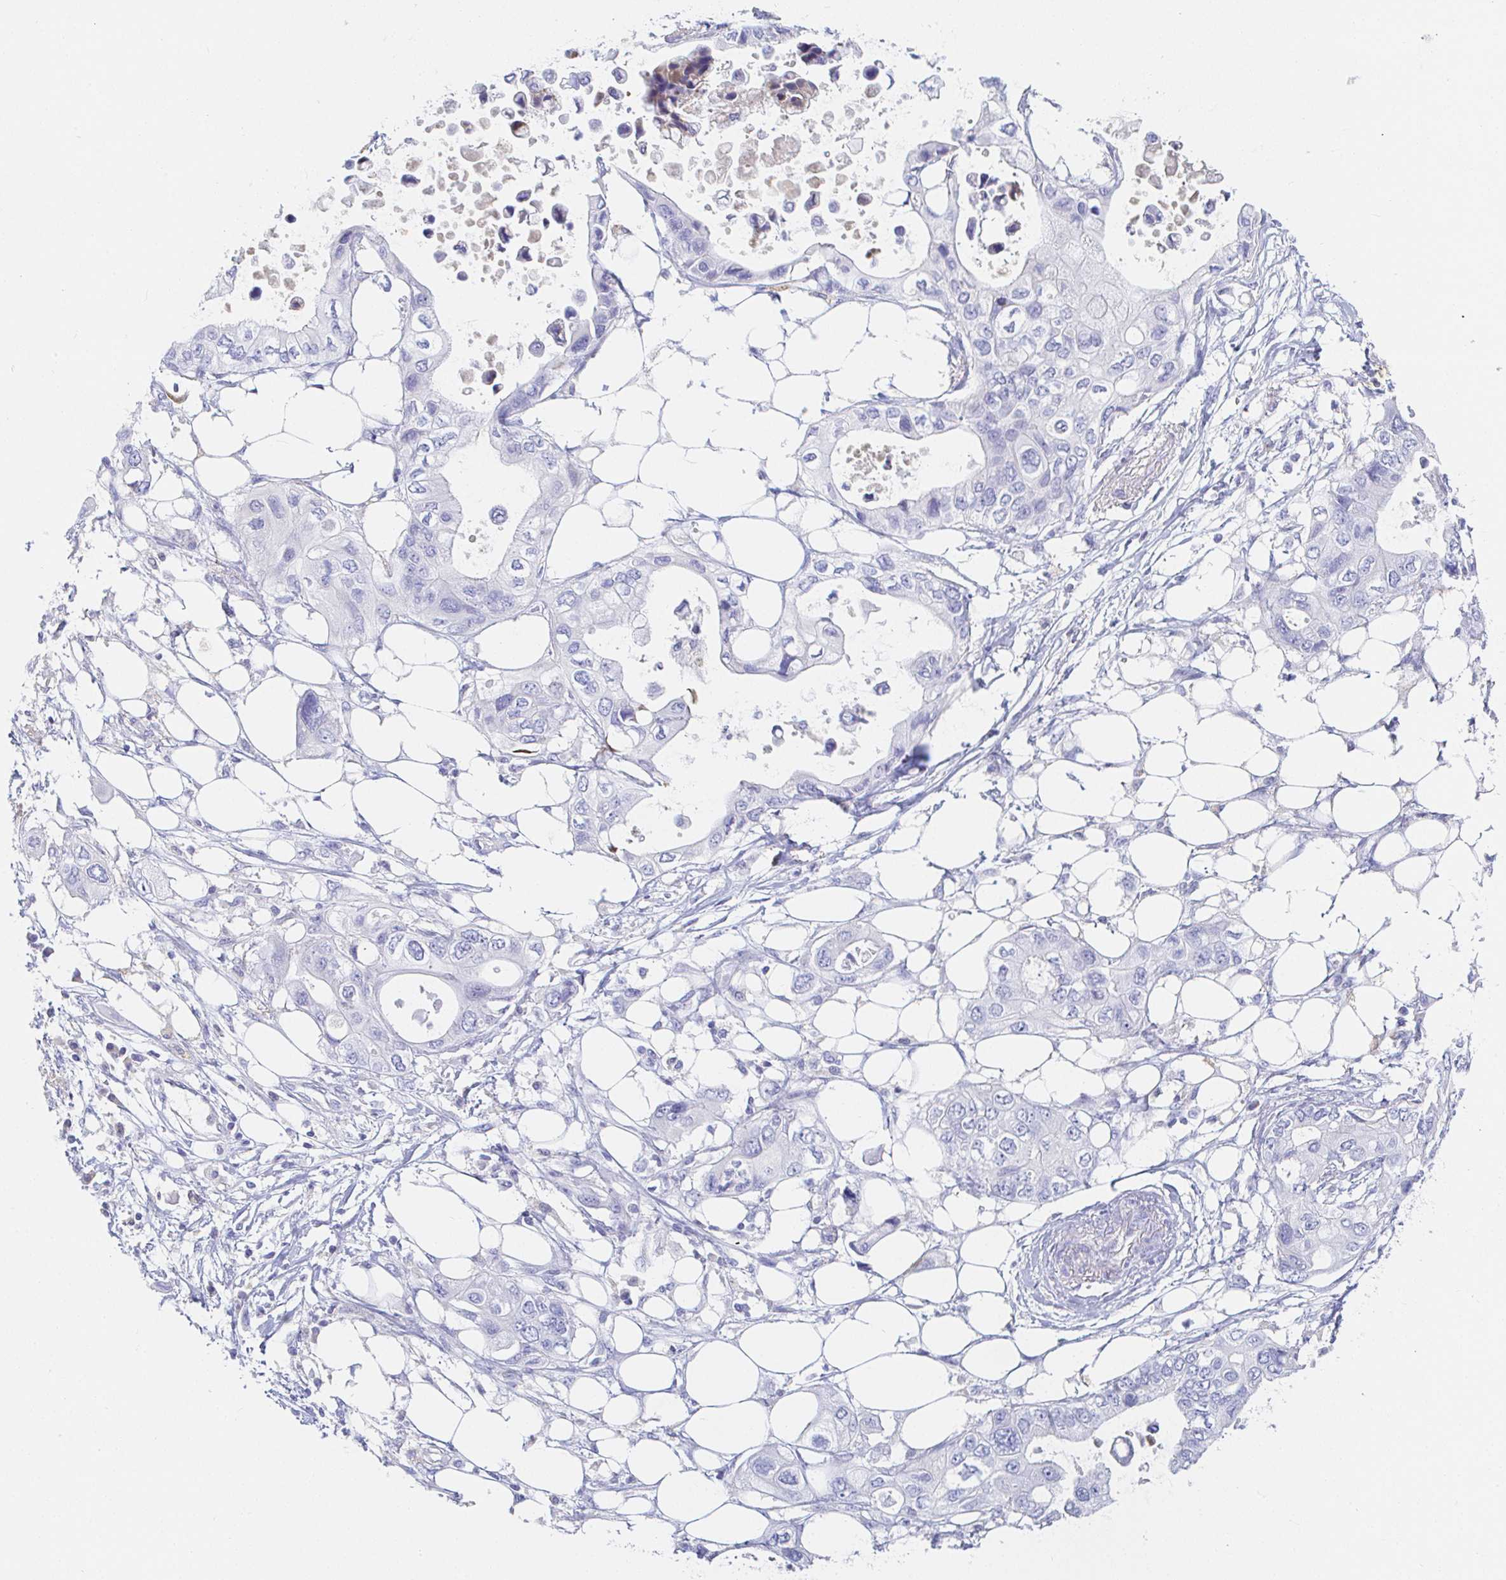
{"staining": {"intensity": "negative", "quantity": "none", "location": "none"}, "tissue": "pancreatic cancer", "cell_type": "Tumor cells", "image_type": "cancer", "snomed": [{"axis": "morphology", "description": "Adenocarcinoma, NOS"}, {"axis": "topography", "description": "Pancreas"}], "caption": "Immunohistochemistry photomicrograph of neoplastic tissue: pancreatic cancer (adenocarcinoma) stained with DAB (3,3'-diaminobenzidine) reveals no significant protein expression in tumor cells.", "gene": "PDE6B", "patient": {"sex": "female", "age": 63}}